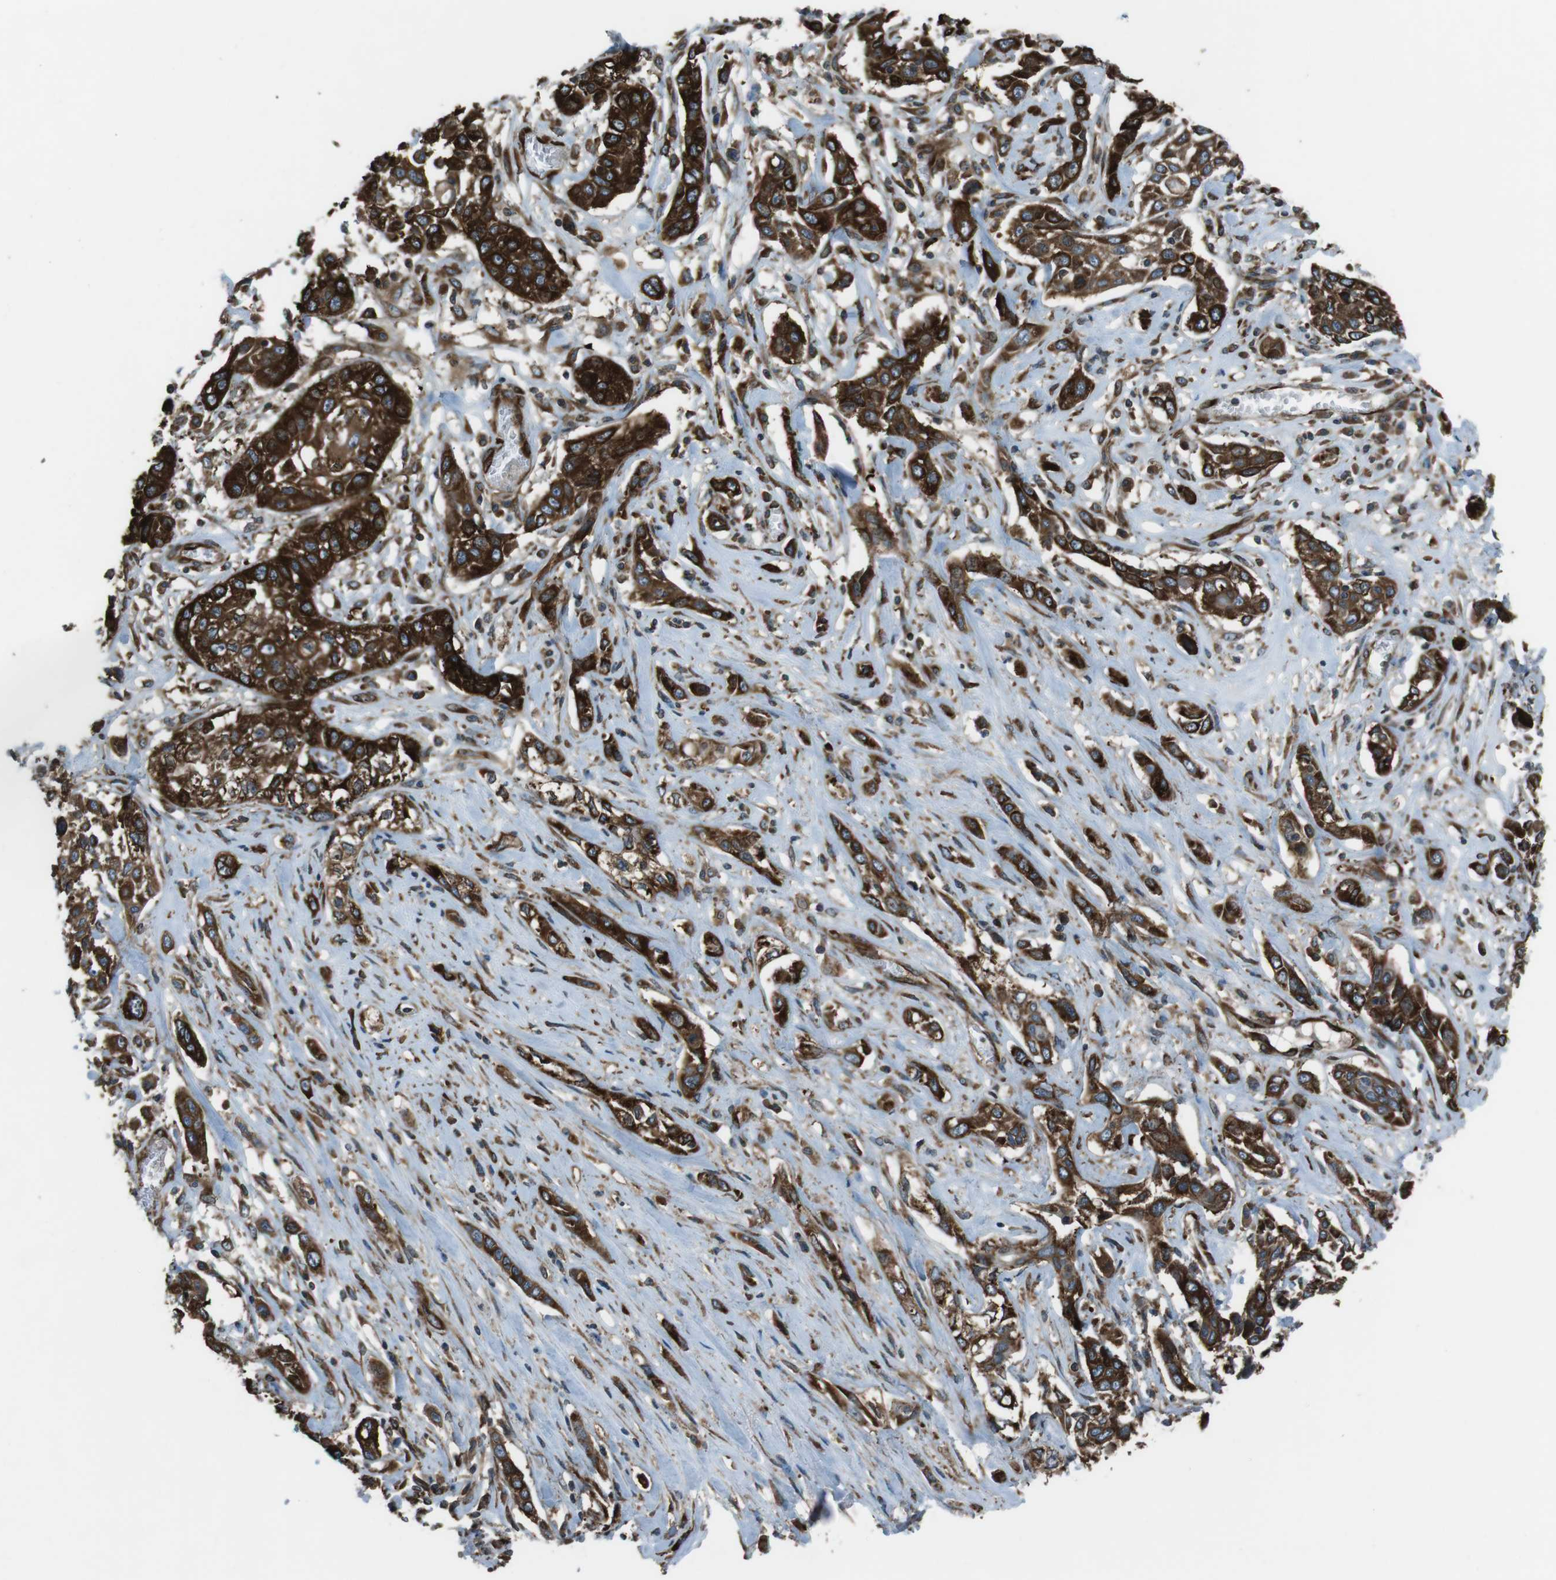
{"staining": {"intensity": "strong", "quantity": ">75%", "location": "cytoplasmic/membranous"}, "tissue": "lung cancer", "cell_type": "Tumor cells", "image_type": "cancer", "snomed": [{"axis": "morphology", "description": "Squamous cell carcinoma, NOS"}, {"axis": "topography", "description": "Lung"}], "caption": "Lung squamous cell carcinoma stained with IHC displays strong cytoplasmic/membranous expression in about >75% of tumor cells. (Stains: DAB (3,3'-diaminobenzidine) in brown, nuclei in blue, Microscopy: brightfield microscopy at high magnification).", "gene": "KTN1", "patient": {"sex": "male", "age": 71}}